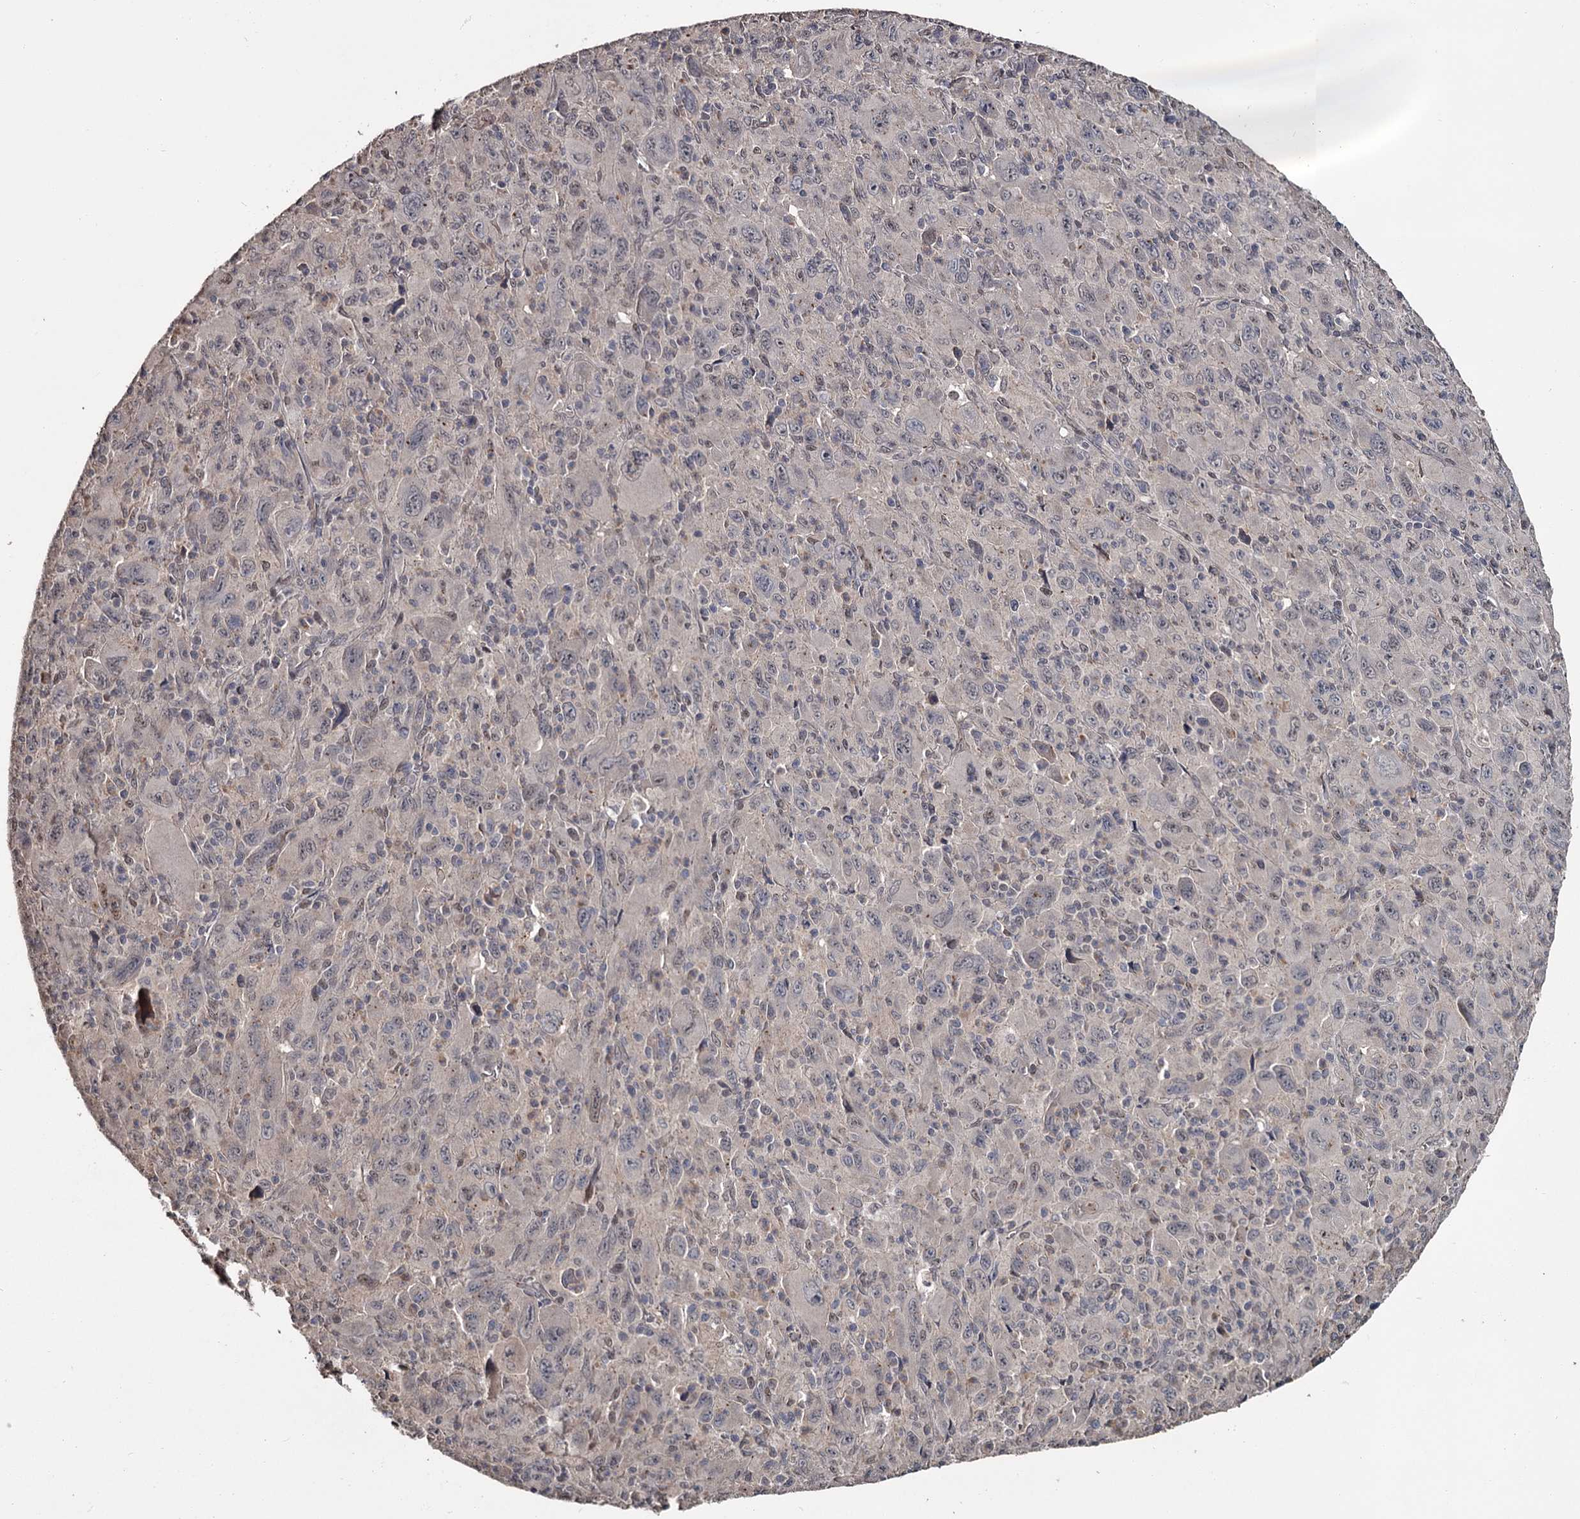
{"staining": {"intensity": "negative", "quantity": "none", "location": "none"}, "tissue": "melanoma", "cell_type": "Tumor cells", "image_type": "cancer", "snomed": [{"axis": "morphology", "description": "Malignant melanoma, Metastatic site"}, {"axis": "topography", "description": "Skin"}], "caption": "Tumor cells are negative for brown protein staining in malignant melanoma (metastatic site).", "gene": "PRPF40B", "patient": {"sex": "female", "age": 56}}